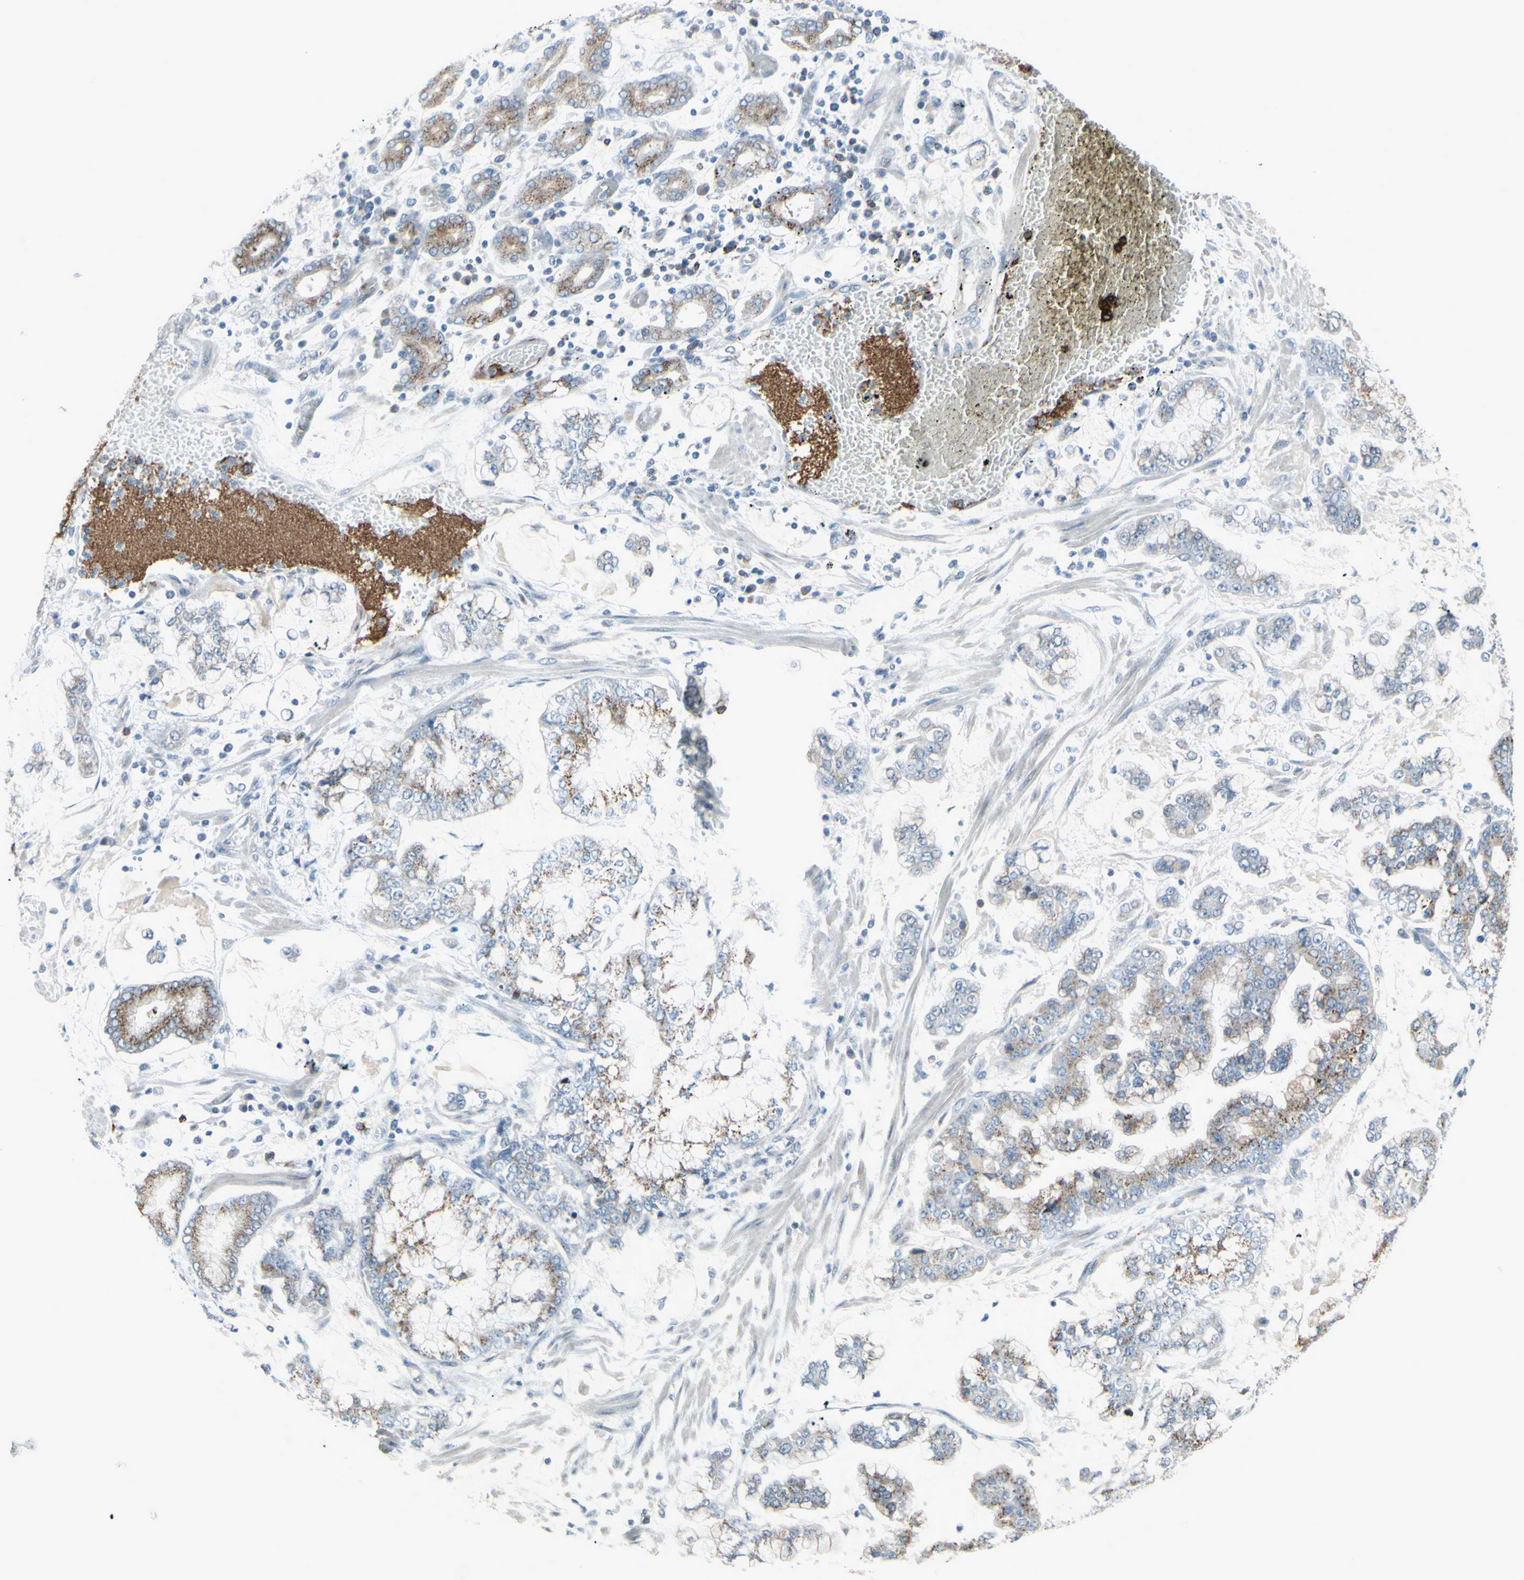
{"staining": {"intensity": "moderate", "quantity": "25%-75%", "location": "cytoplasmic/membranous"}, "tissue": "stomach cancer", "cell_type": "Tumor cells", "image_type": "cancer", "snomed": [{"axis": "morphology", "description": "Normal tissue, NOS"}, {"axis": "morphology", "description": "Adenocarcinoma, NOS"}, {"axis": "topography", "description": "Stomach, upper"}, {"axis": "topography", "description": "Stomach"}], "caption": "Human adenocarcinoma (stomach) stained with a protein marker shows moderate staining in tumor cells.", "gene": "CD79B", "patient": {"sex": "male", "age": 76}}